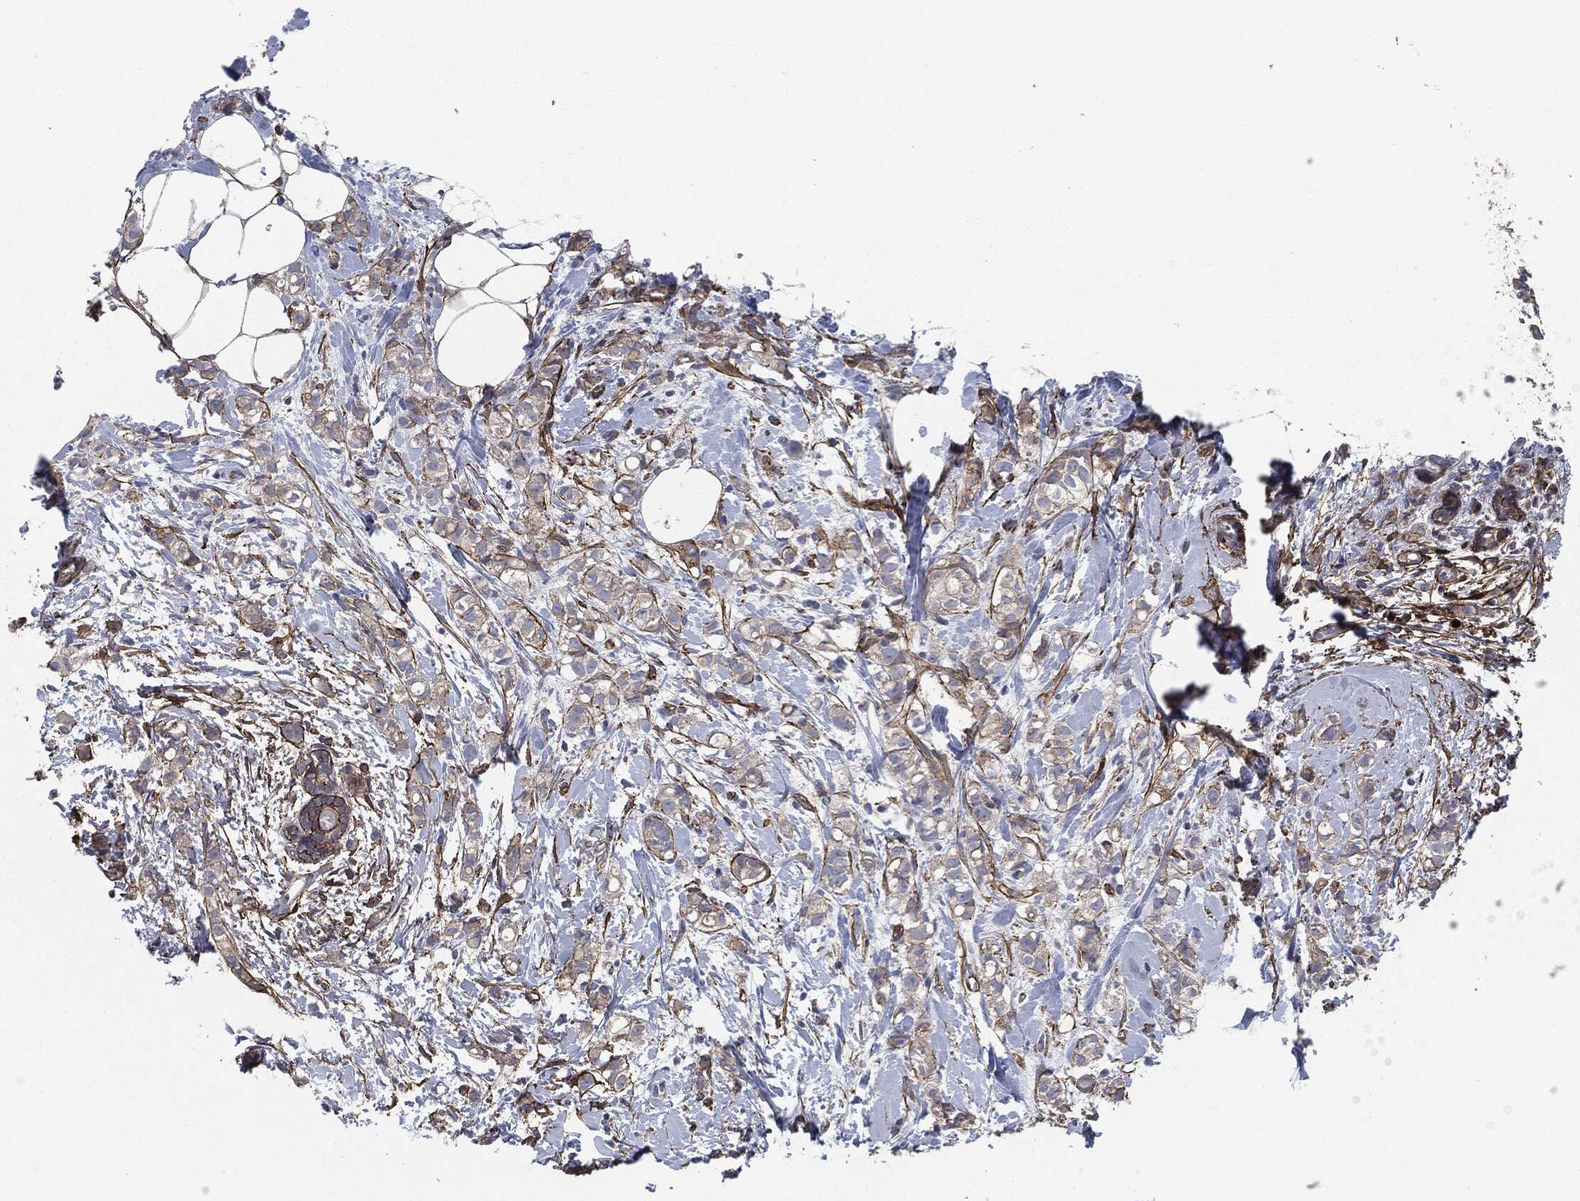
{"staining": {"intensity": "negative", "quantity": "none", "location": "none"}, "tissue": "breast cancer", "cell_type": "Tumor cells", "image_type": "cancer", "snomed": [{"axis": "morphology", "description": "Normal tissue, NOS"}, {"axis": "morphology", "description": "Duct carcinoma"}, {"axis": "topography", "description": "Breast"}], "caption": "Histopathology image shows no protein staining in tumor cells of breast cancer (intraductal carcinoma) tissue. Brightfield microscopy of immunohistochemistry stained with DAB (3,3'-diaminobenzidine) (brown) and hematoxylin (blue), captured at high magnification.", "gene": "SVIL", "patient": {"sex": "female", "age": 44}}